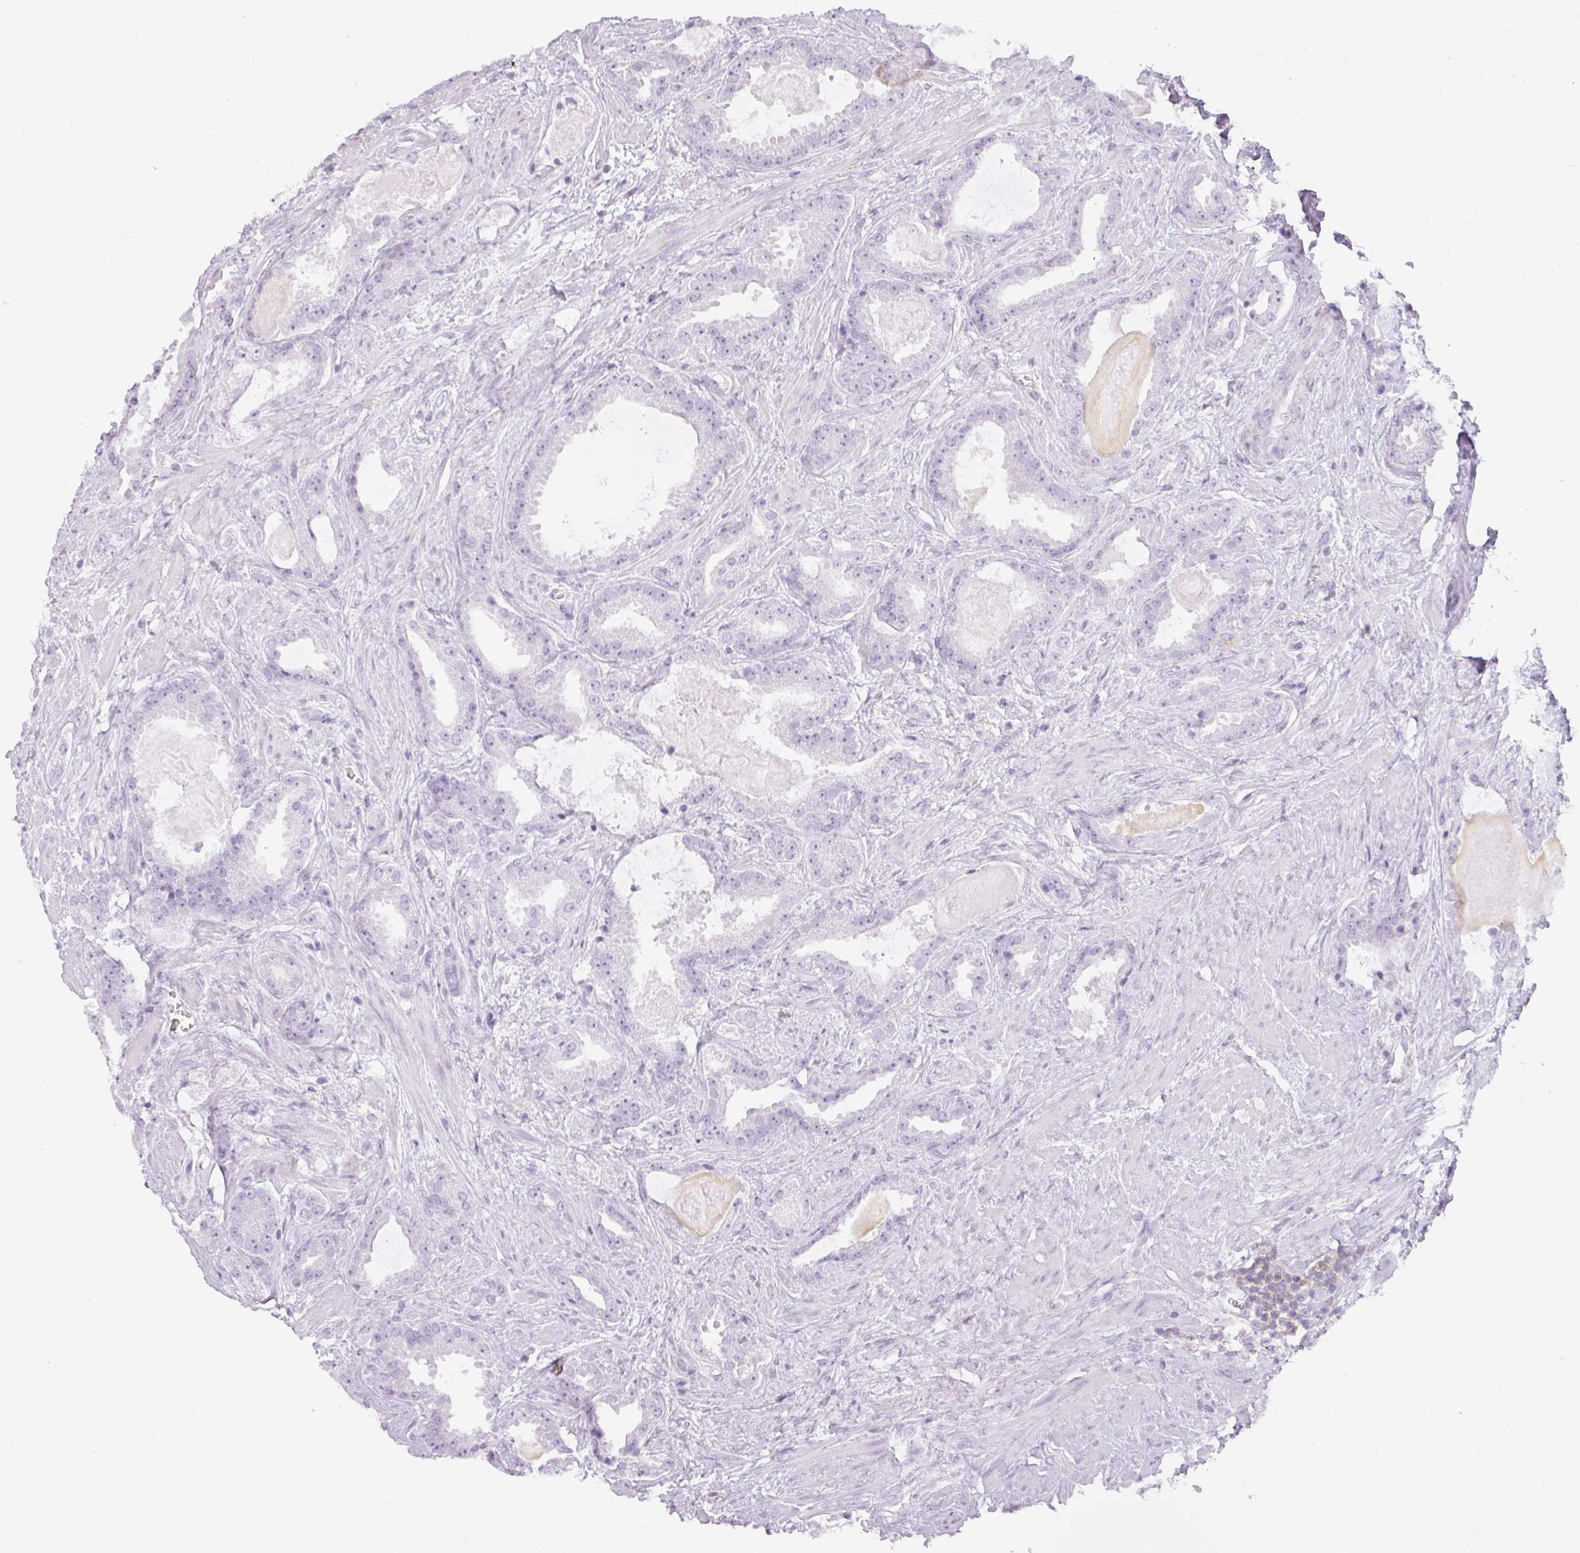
{"staining": {"intensity": "negative", "quantity": "none", "location": "none"}, "tissue": "prostate cancer", "cell_type": "Tumor cells", "image_type": "cancer", "snomed": [{"axis": "morphology", "description": "Adenocarcinoma, Low grade"}, {"axis": "topography", "description": "Prostate"}], "caption": "Immunohistochemistry (IHC) micrograph of human prostate cancer (low-grade adenocarcinoma) stained for a protein (brown), which shows no expression in tumor cells. (DAB (3,3'-diaminobenzidine) immunohistochemistry (IHC) visualized using brightfield microscopy, high magnification).", "gene": "TMEM42", "patient": {"sex": "male", "age": 62}}